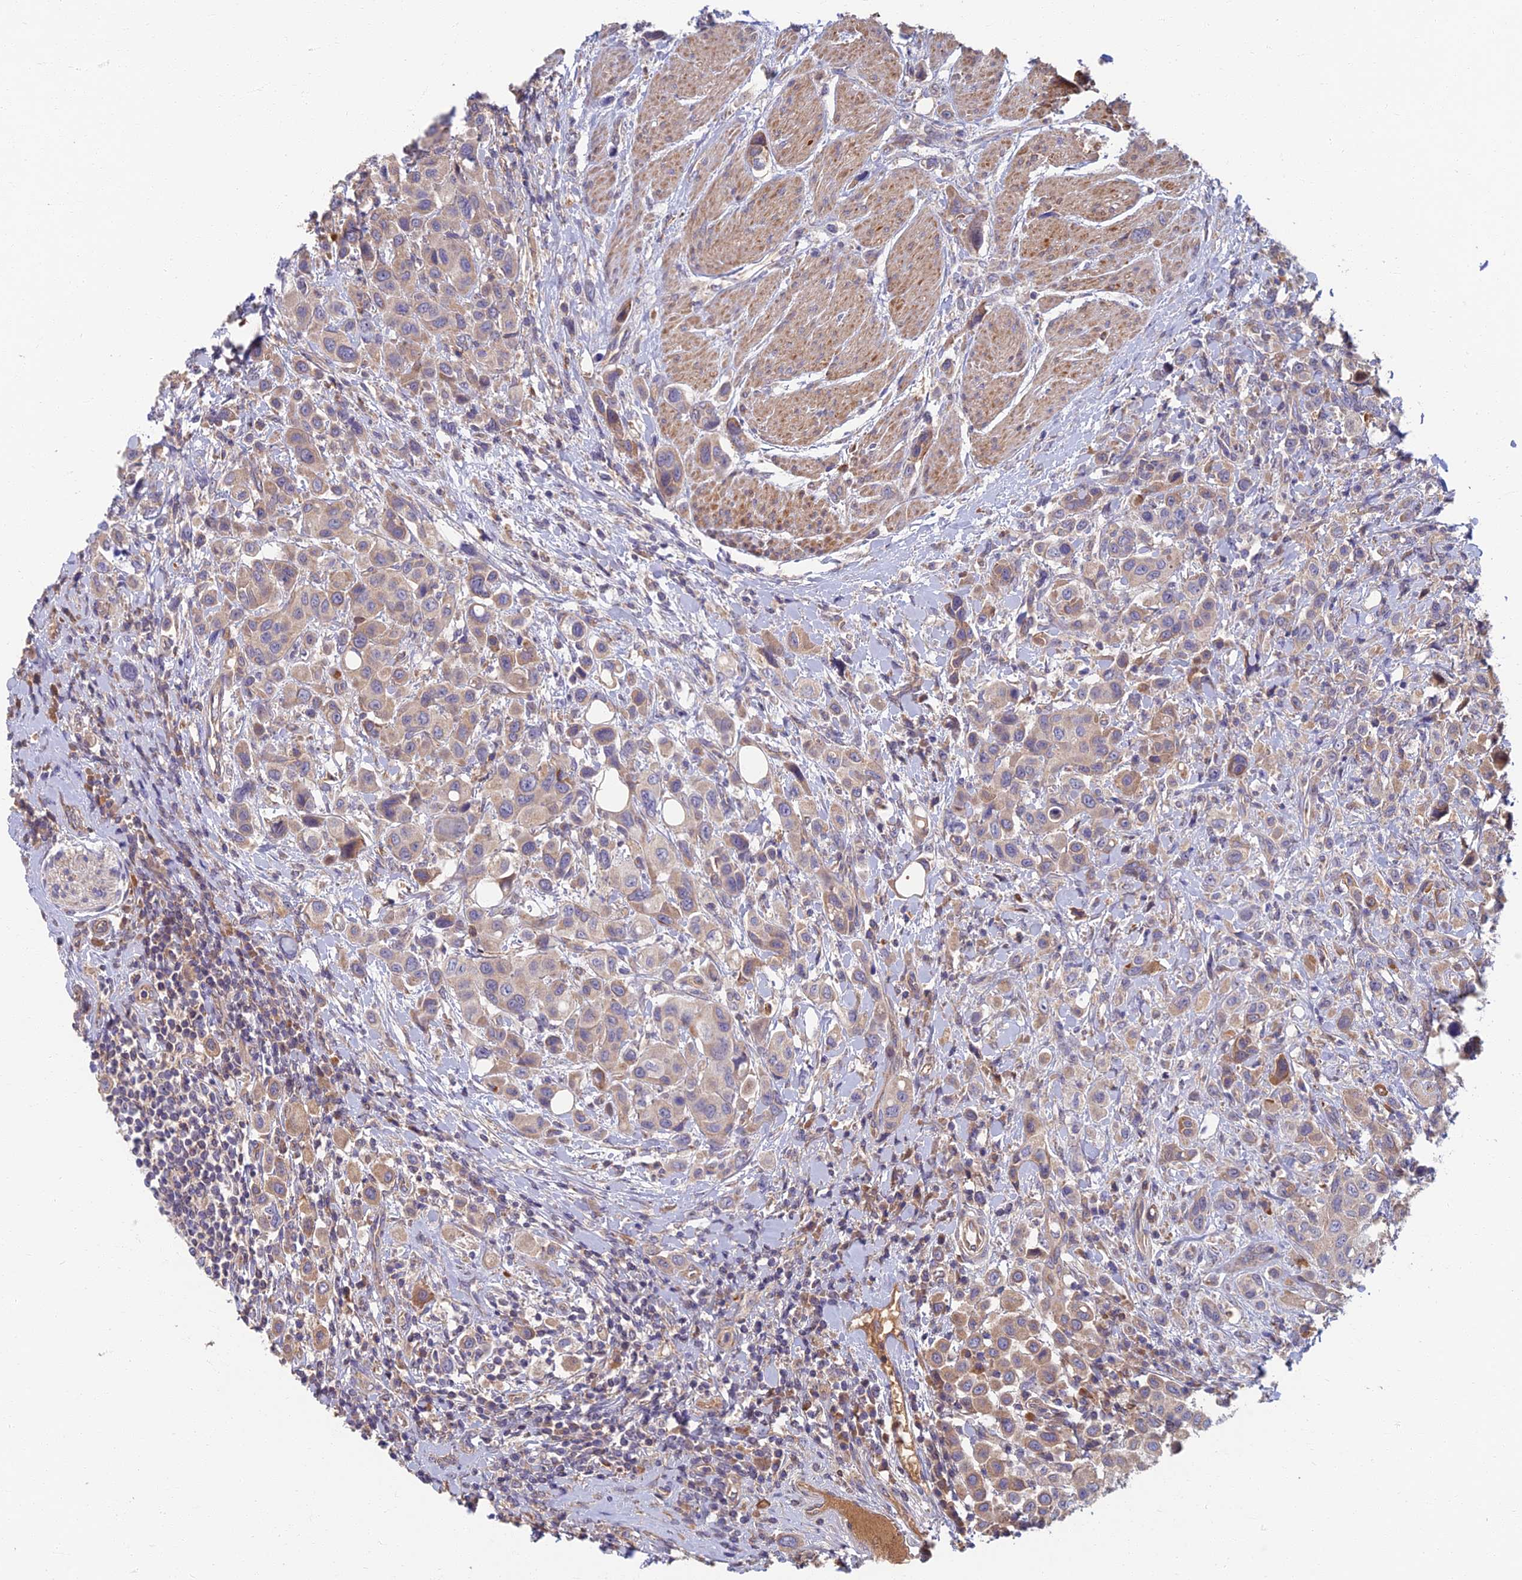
{"staining": {"intensity": "weak", "quantity": "25%-75%", "location": "cytoplasmic/membranous"}, "tissue": "urothelial cancer", "cell_type": "Tumor cells", "image_type": "cancer", "snomed": [{"axis": "morphology", "description": "Urothelial carcinoma, High grade"}, {"axis": "topography", "description": "Urinary bladder"}], "caption": "The image reveals a brown stain indicating the presence of a protein in the cytoplasmic/membranous of tumor cells in urothelial cancer.", "gene": "SOGA1", "patient": {"sex": "male", "age": 50}}